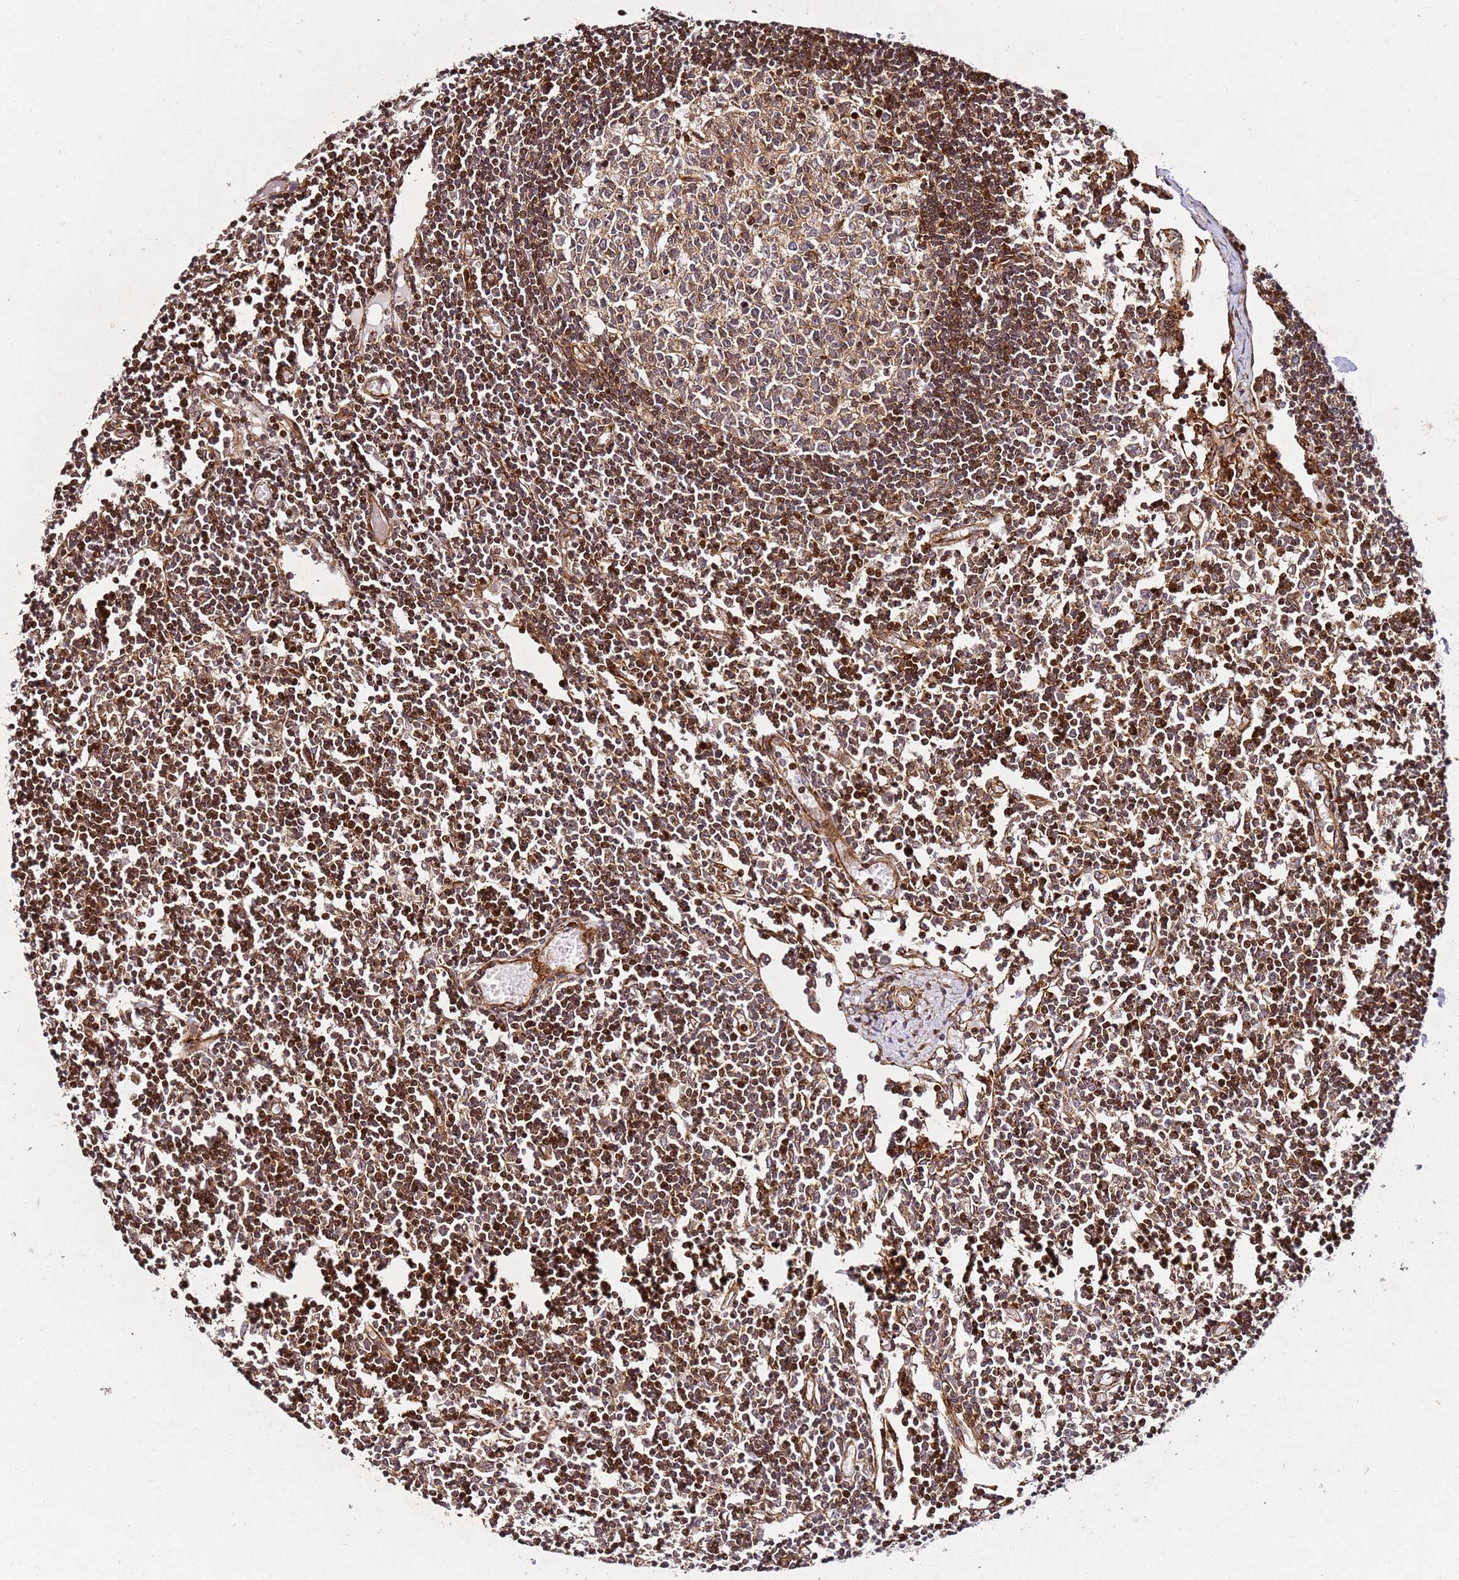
{"staining": {"intensity": "moderate", "quantity": ">75%", "location": "cytoplasmic/membranous"}, "tissue": "lymph node", "cell_type": "Germinal center cells", "image_type": "normal", "snomed": [{"axis": "morphology", "description": "Normal tissue, NOS"}, {"axis": "topography", "description": "Lymph node"}], "caption": "Approximately >75% of germinal center cells in benign lymph node exhibit moderate cytoplasmic/membranous protein expression as visualized by brown immunohistochemical staining.", "gene": "ZNF296", "patient": {"sex": "female", "age": 11}}